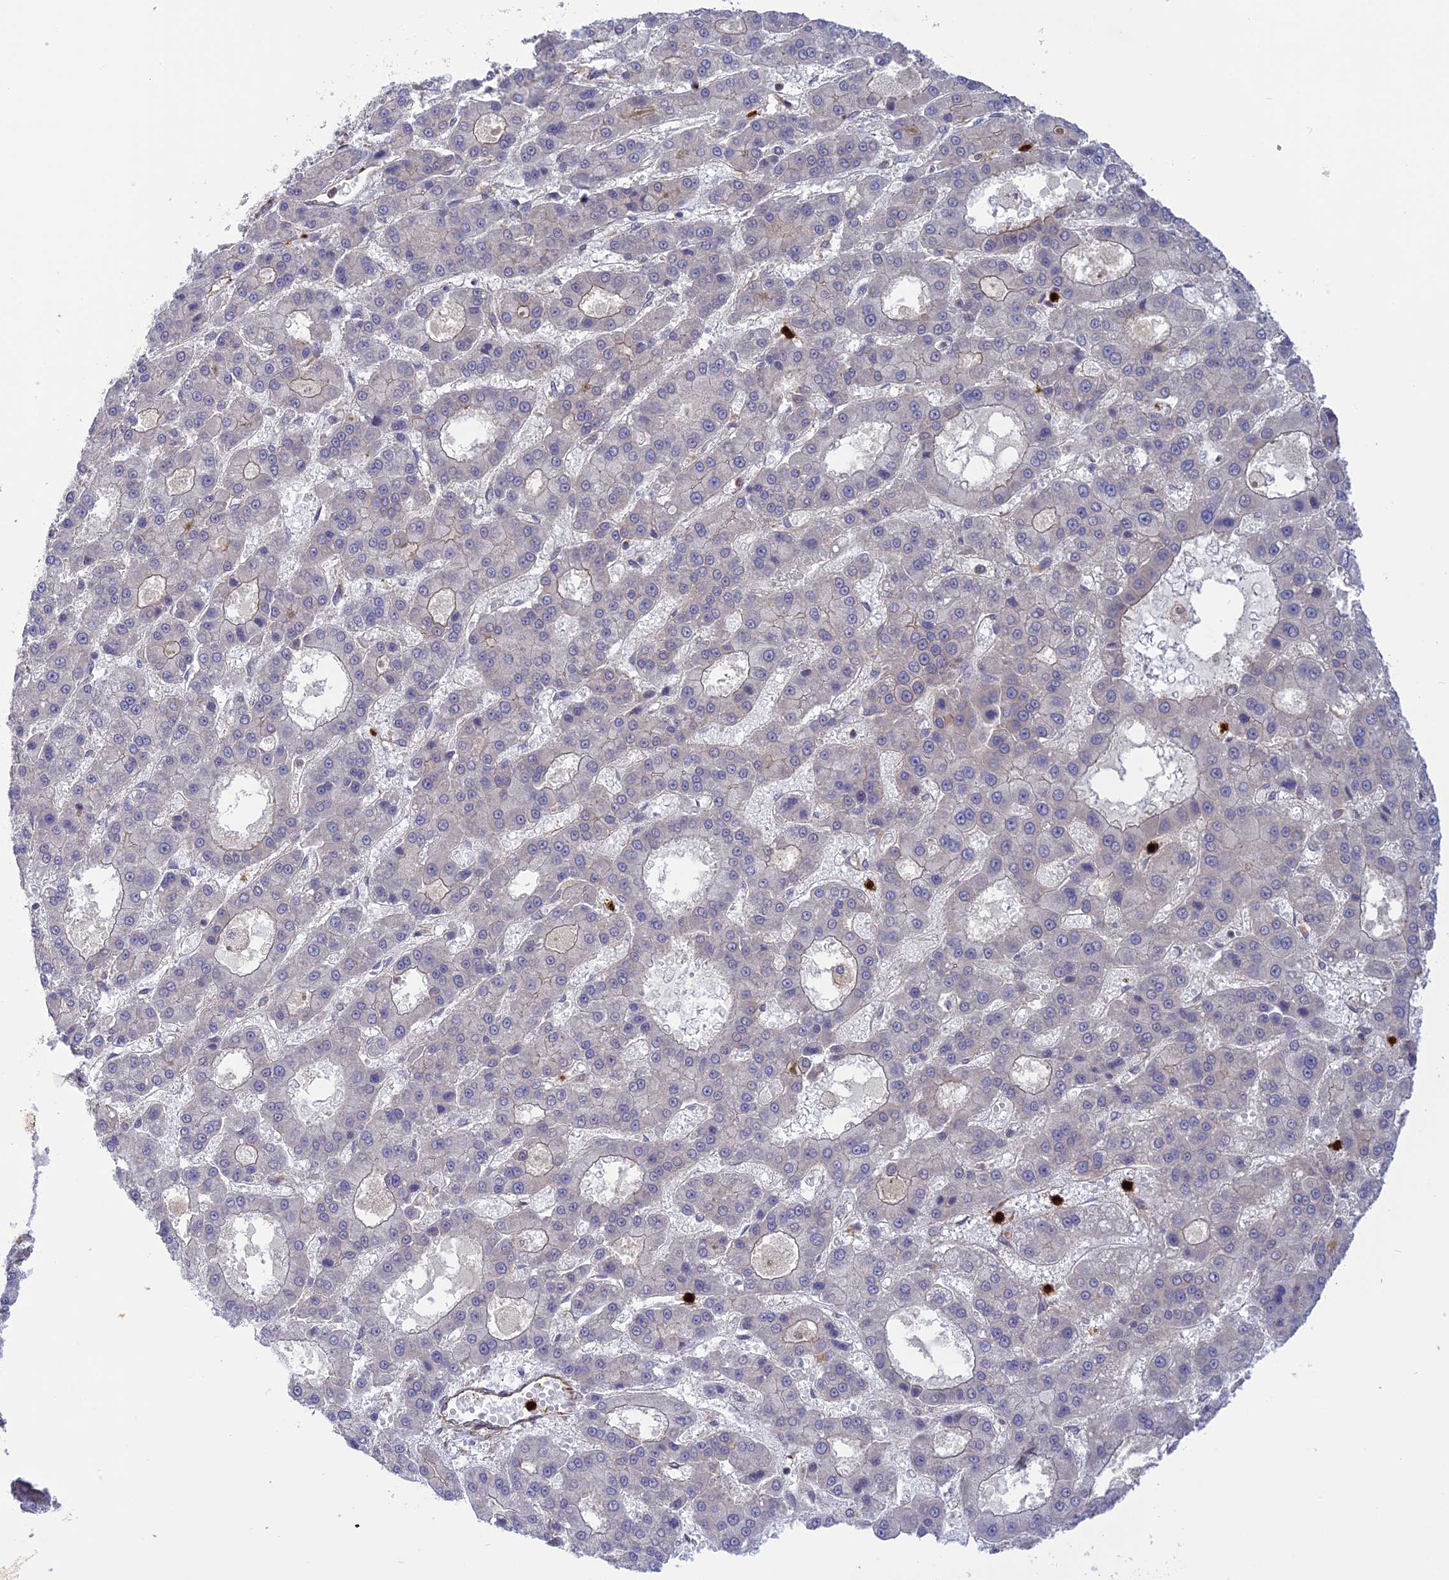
{"staining": {"intensity": "negative", "quantity": "none", "location": "none"}, "tissue": "liver cancer", "cell_type": "Tumor cells", "image_type": "cancer", "snomed": [{"axis": "morphology", "description": "Carcinoma, Hepatocellular, NOS"}, {"axis": "topography", "description": "Liver"}], "caption": "A high-resolution photomicrograph shows immunohistochemistry staining of hepatocellular carcinoma (liver), which displays no significant expression in tumor cells.", "gene": "PHLDB3", "patient": {"sex": "male", "age": 70}}